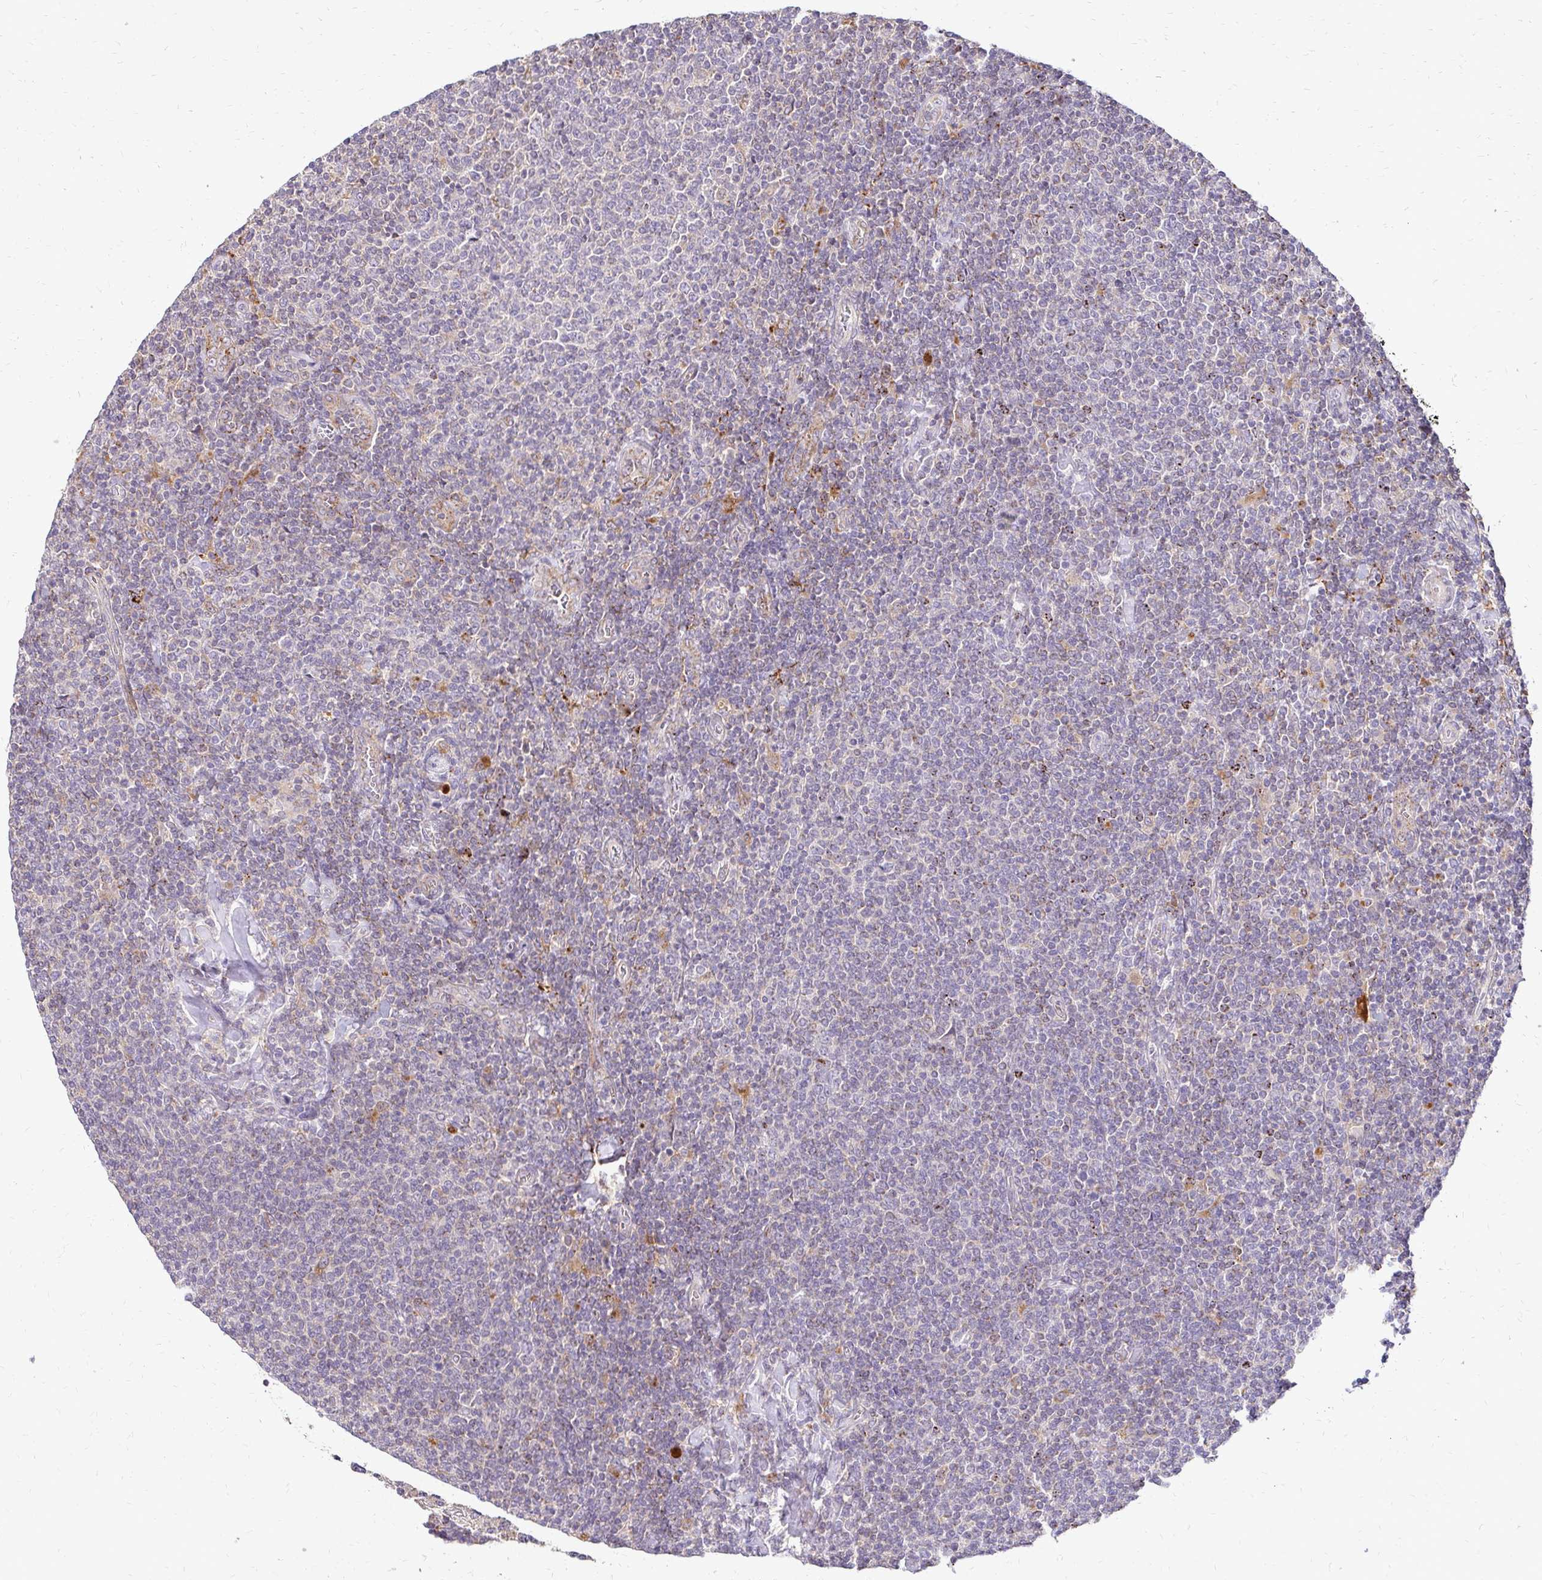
{"staining": {"intensity": "negative", "quantity": "none", "location": "none"}, "tissue": "lymphoma", "cell_type": "Tumor cells", "image_type": "cancer", "snomed": [{"axis": "morphology", "description": "Malignant lymphoma, non-Hodgkin's type, Low grade"}, {"axis": "topography", "description": "Lymph node"}], "caption": "Human lymphoma stained for a protein using immunohistochemistry shows no positivity in tumor cells.", "gene": "IDUA", "patient": {"sex": "male", "age": 52}}